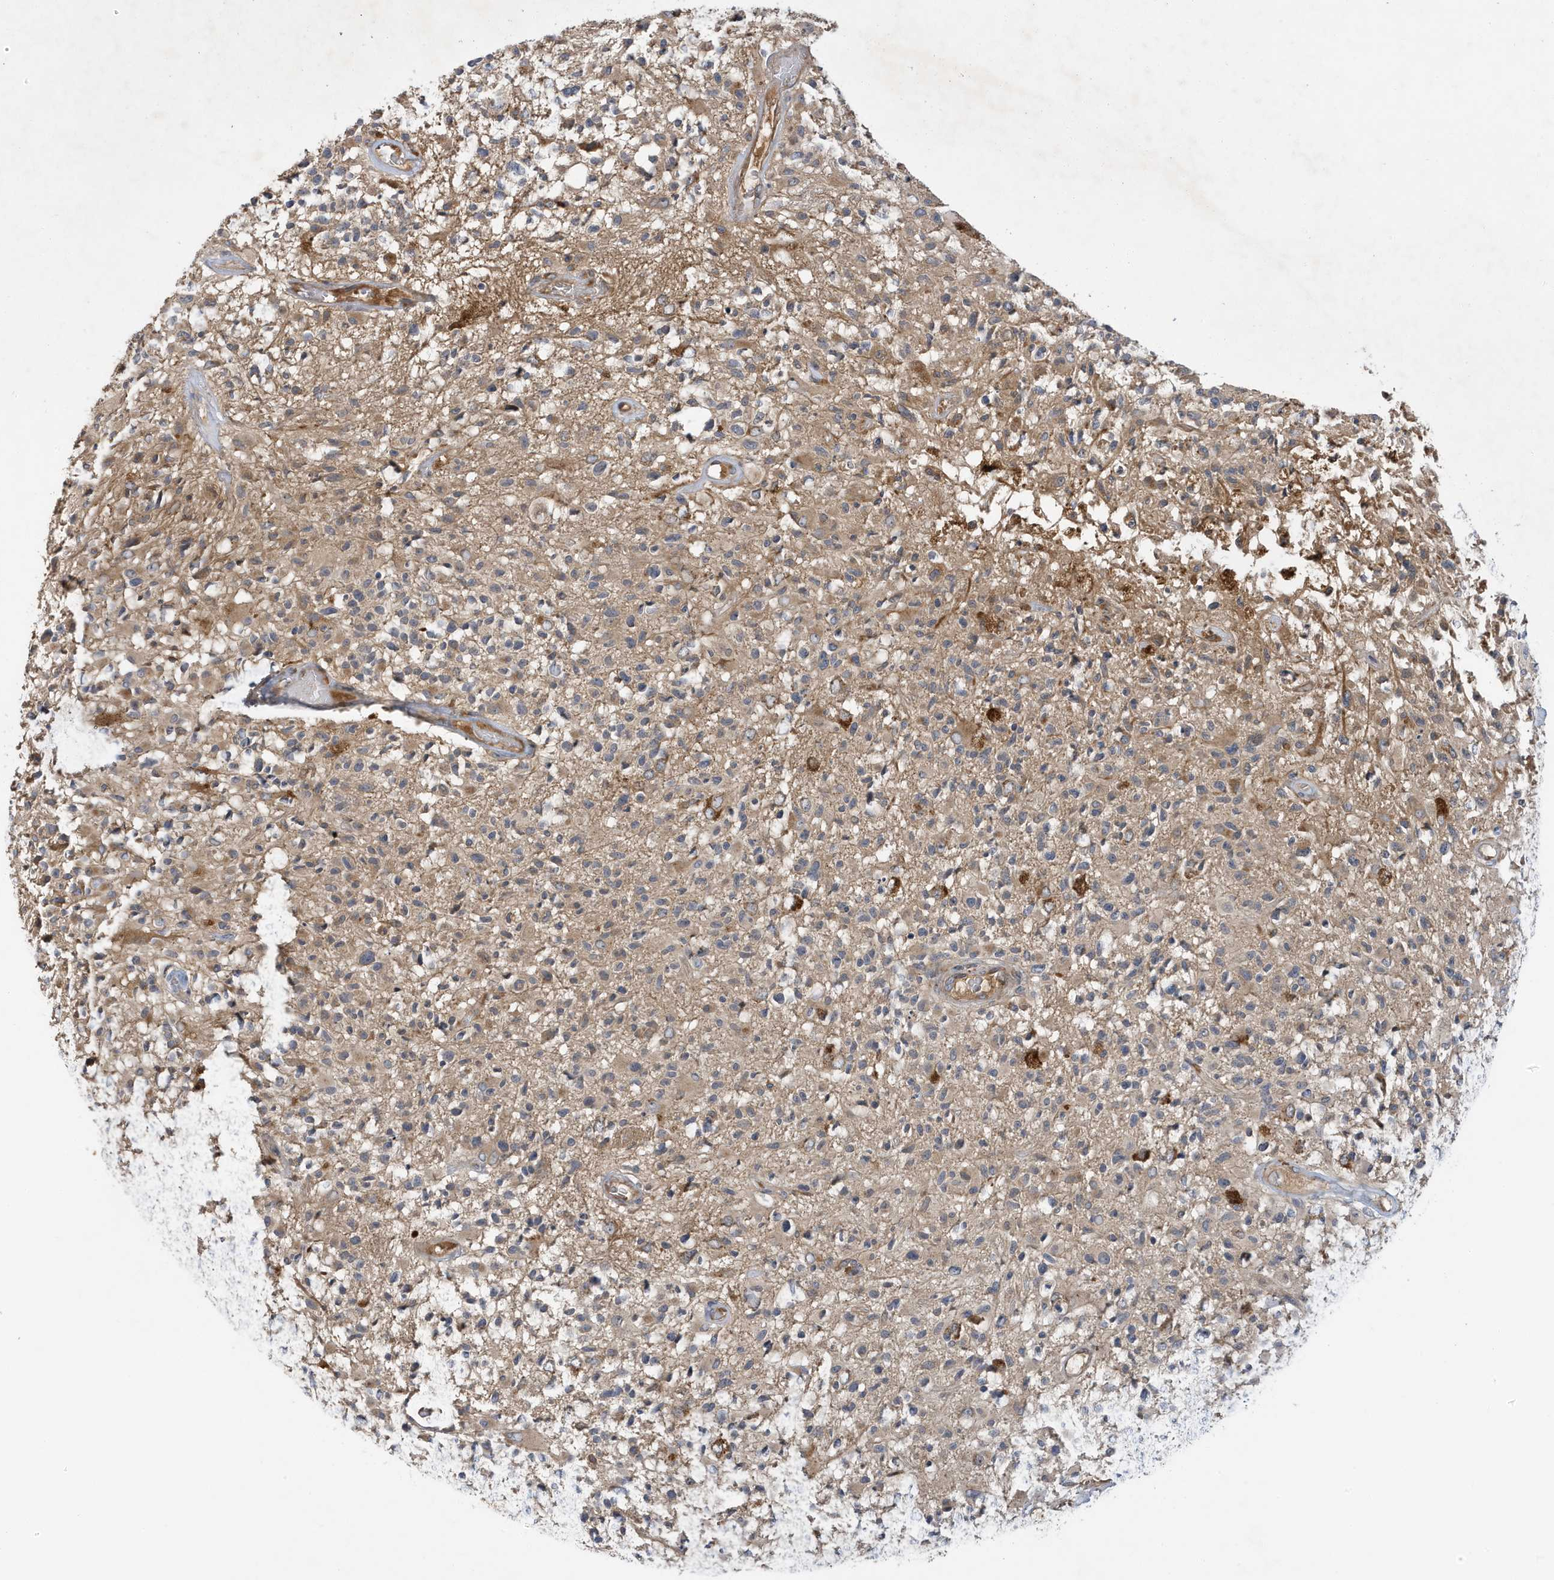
{"staining": {"intensity": "moderate", "quantity": "<25%", "location": "cytoplasmic/membranous"}, "tissue": "glioma", "cell_type": "Tumor cells", "image_type": "cancer", "snomed": [{"axis": "morphology", "description": "Glioma, malignant, High grade"}, {"axis": "morphology", "description": "Glioblastoma, NOS"}, {"axis": "topography", "description": "Brain"}], "caption": "An immunohistochemistry photomicrograph of neoplastic tissue is shown. Protein staining in brown shows moderate cytoplasmic/membranous positivity in glioma within tumor cells.", "gene": "LAPTM4A", "patient": {"sex": "male", "age": 60}}